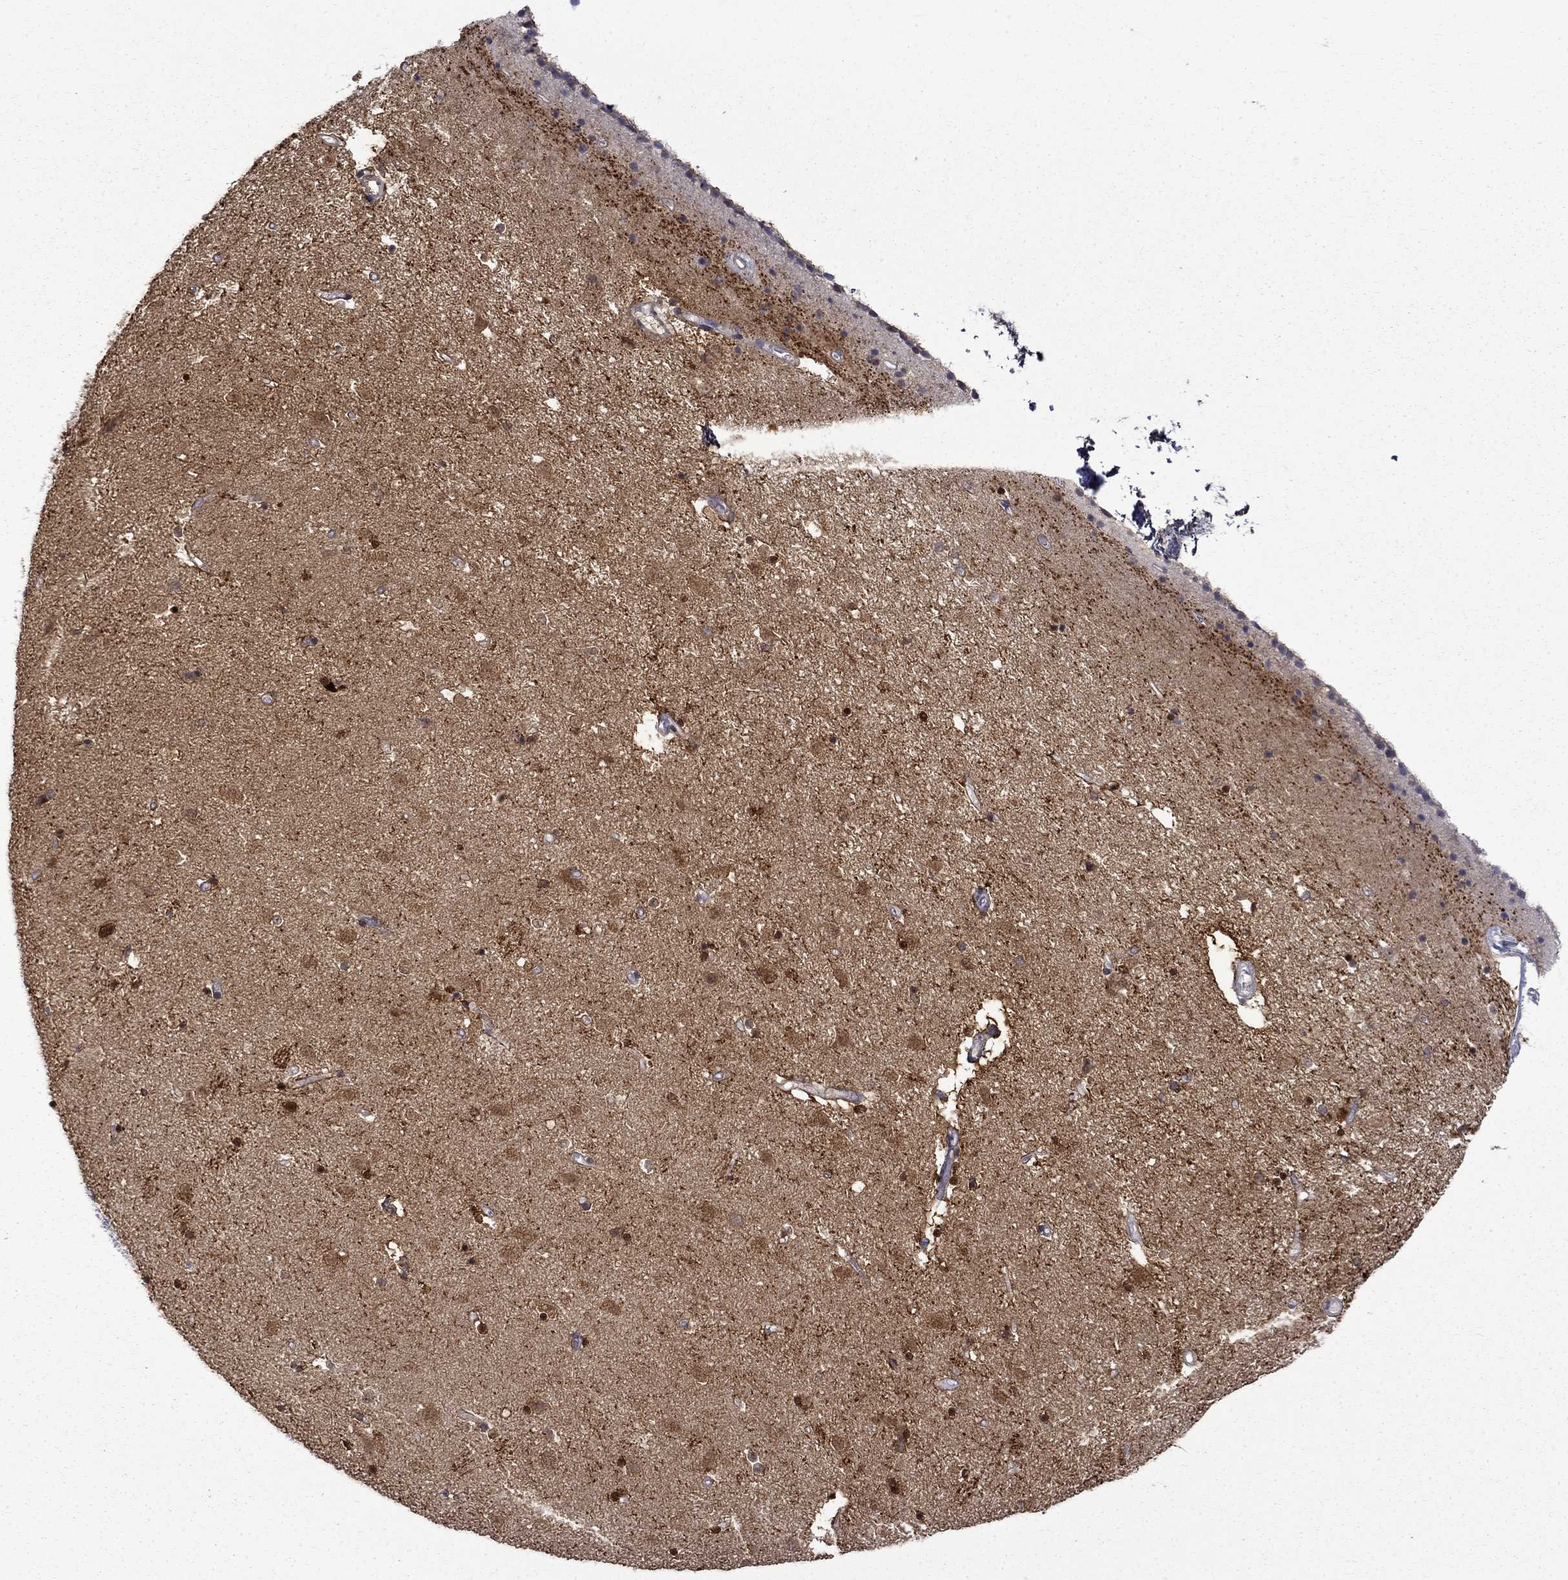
{"staining": {"intensity": "strong", "quantity": ">75%", "location": "cytoplasmic/membranous"}, "tissue": "caudate", "cell_type": "Glial cells", "image_type": "normal", "snomed": [{"axis": "morphology", "description": "Normal tissue, NOS"}, {"axis": "topography", "description": "Lateral ventricle wall"}], "caption": "Immunohistochemistry (IHC) of normal human caudate displays high levels of strong cytoplasmic/membranous expression in about >75% of glial cells. Using DAB (brown) and hematoxylin (blue) stains, captured at high magnification using brightfield microscopy.", "gene": "PCBP2", "patient": {"sex": "female", "age": 71}}